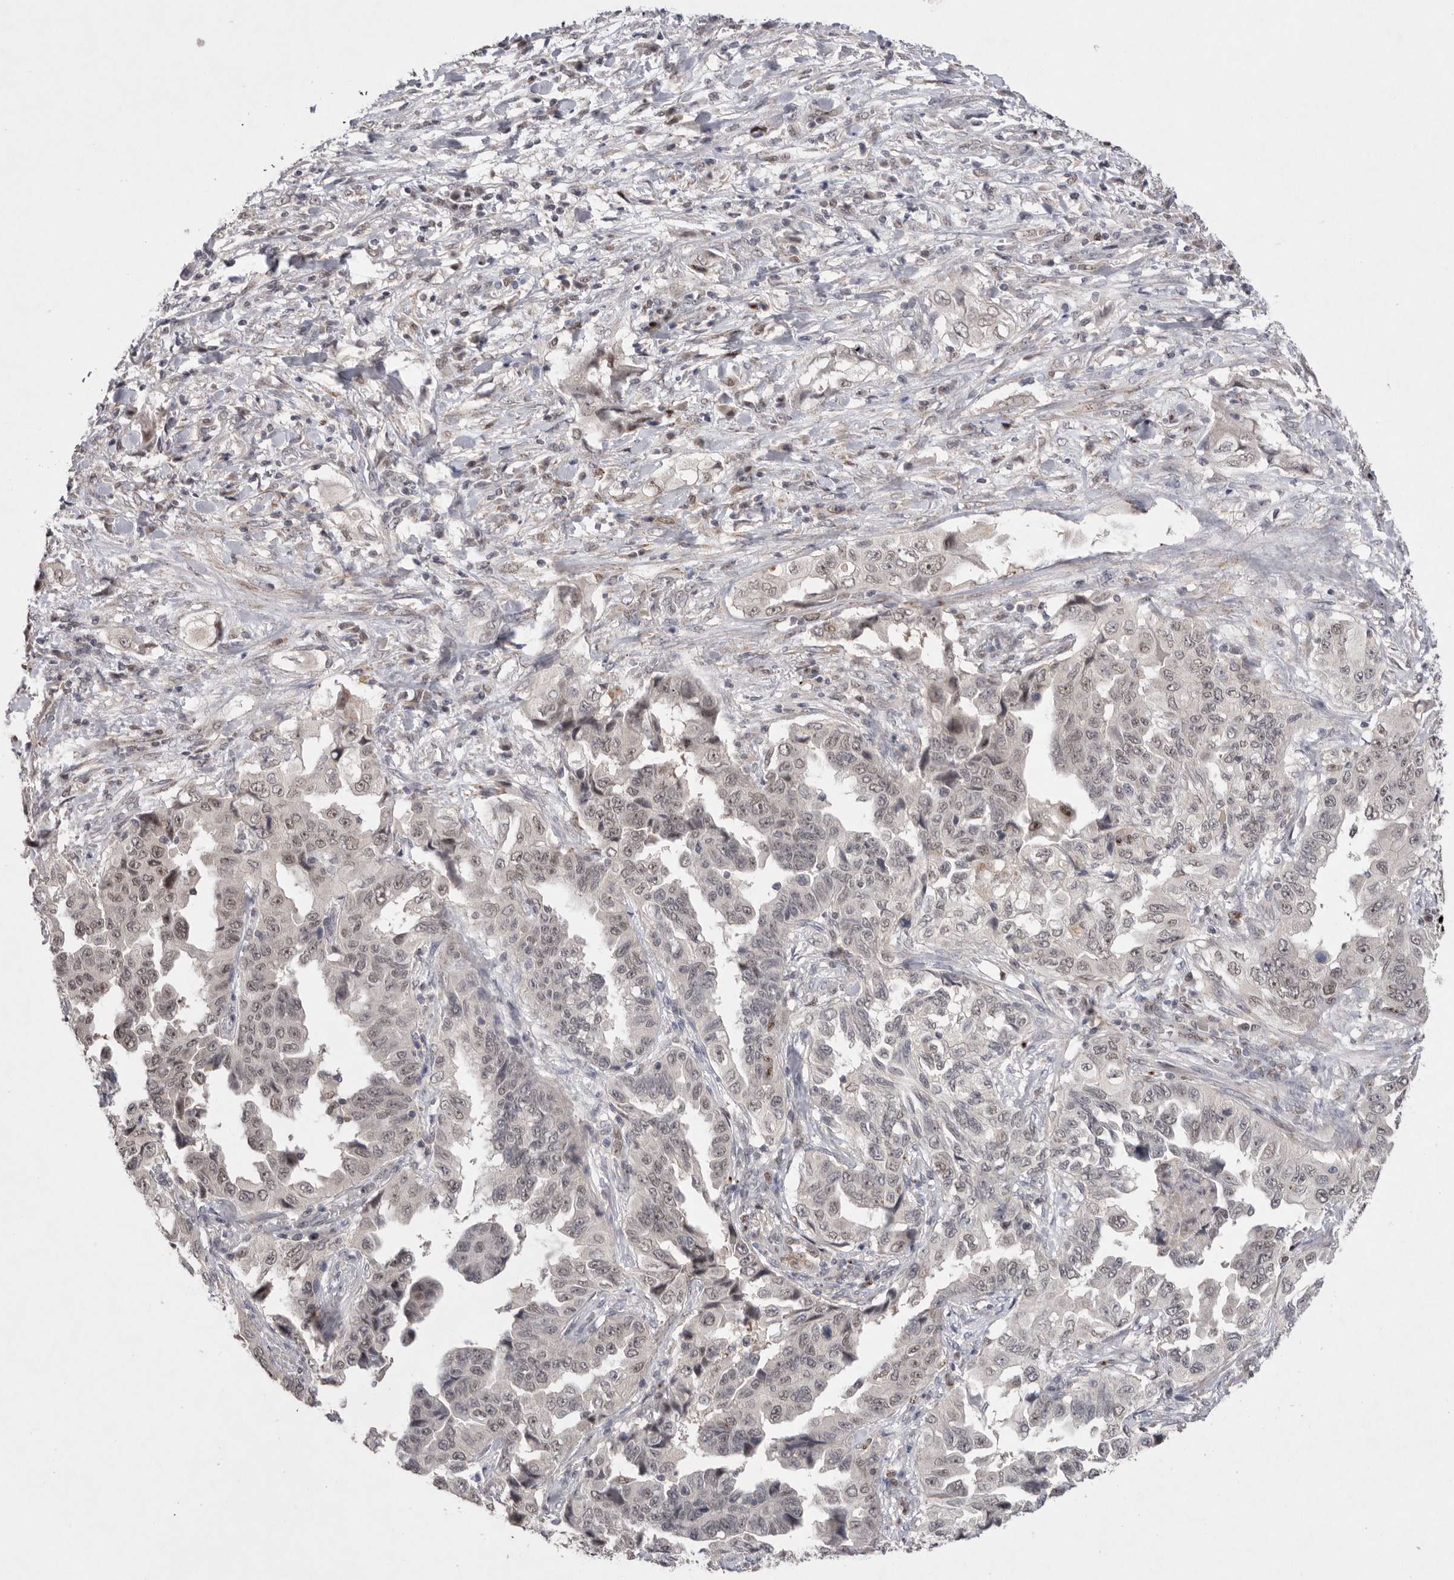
{"staining": {"intensity": "weak", "quantity": ">75%", "location": "nuclear"}, "tissue": "lung cancer", "cell_type": "Tumor cells", "image_type": "cancer", "snomed": [{"axis": "morphology", "description": "Adenocarcinoma, NOS"}, {"axis": "topography", "description": "Lung"}], "caption": "Lung cancer tissue shows weak nuclear positivity in about >75% of tumor cells", "gene": "HUS1", "patient": {"sex": "female", "age": 51}}